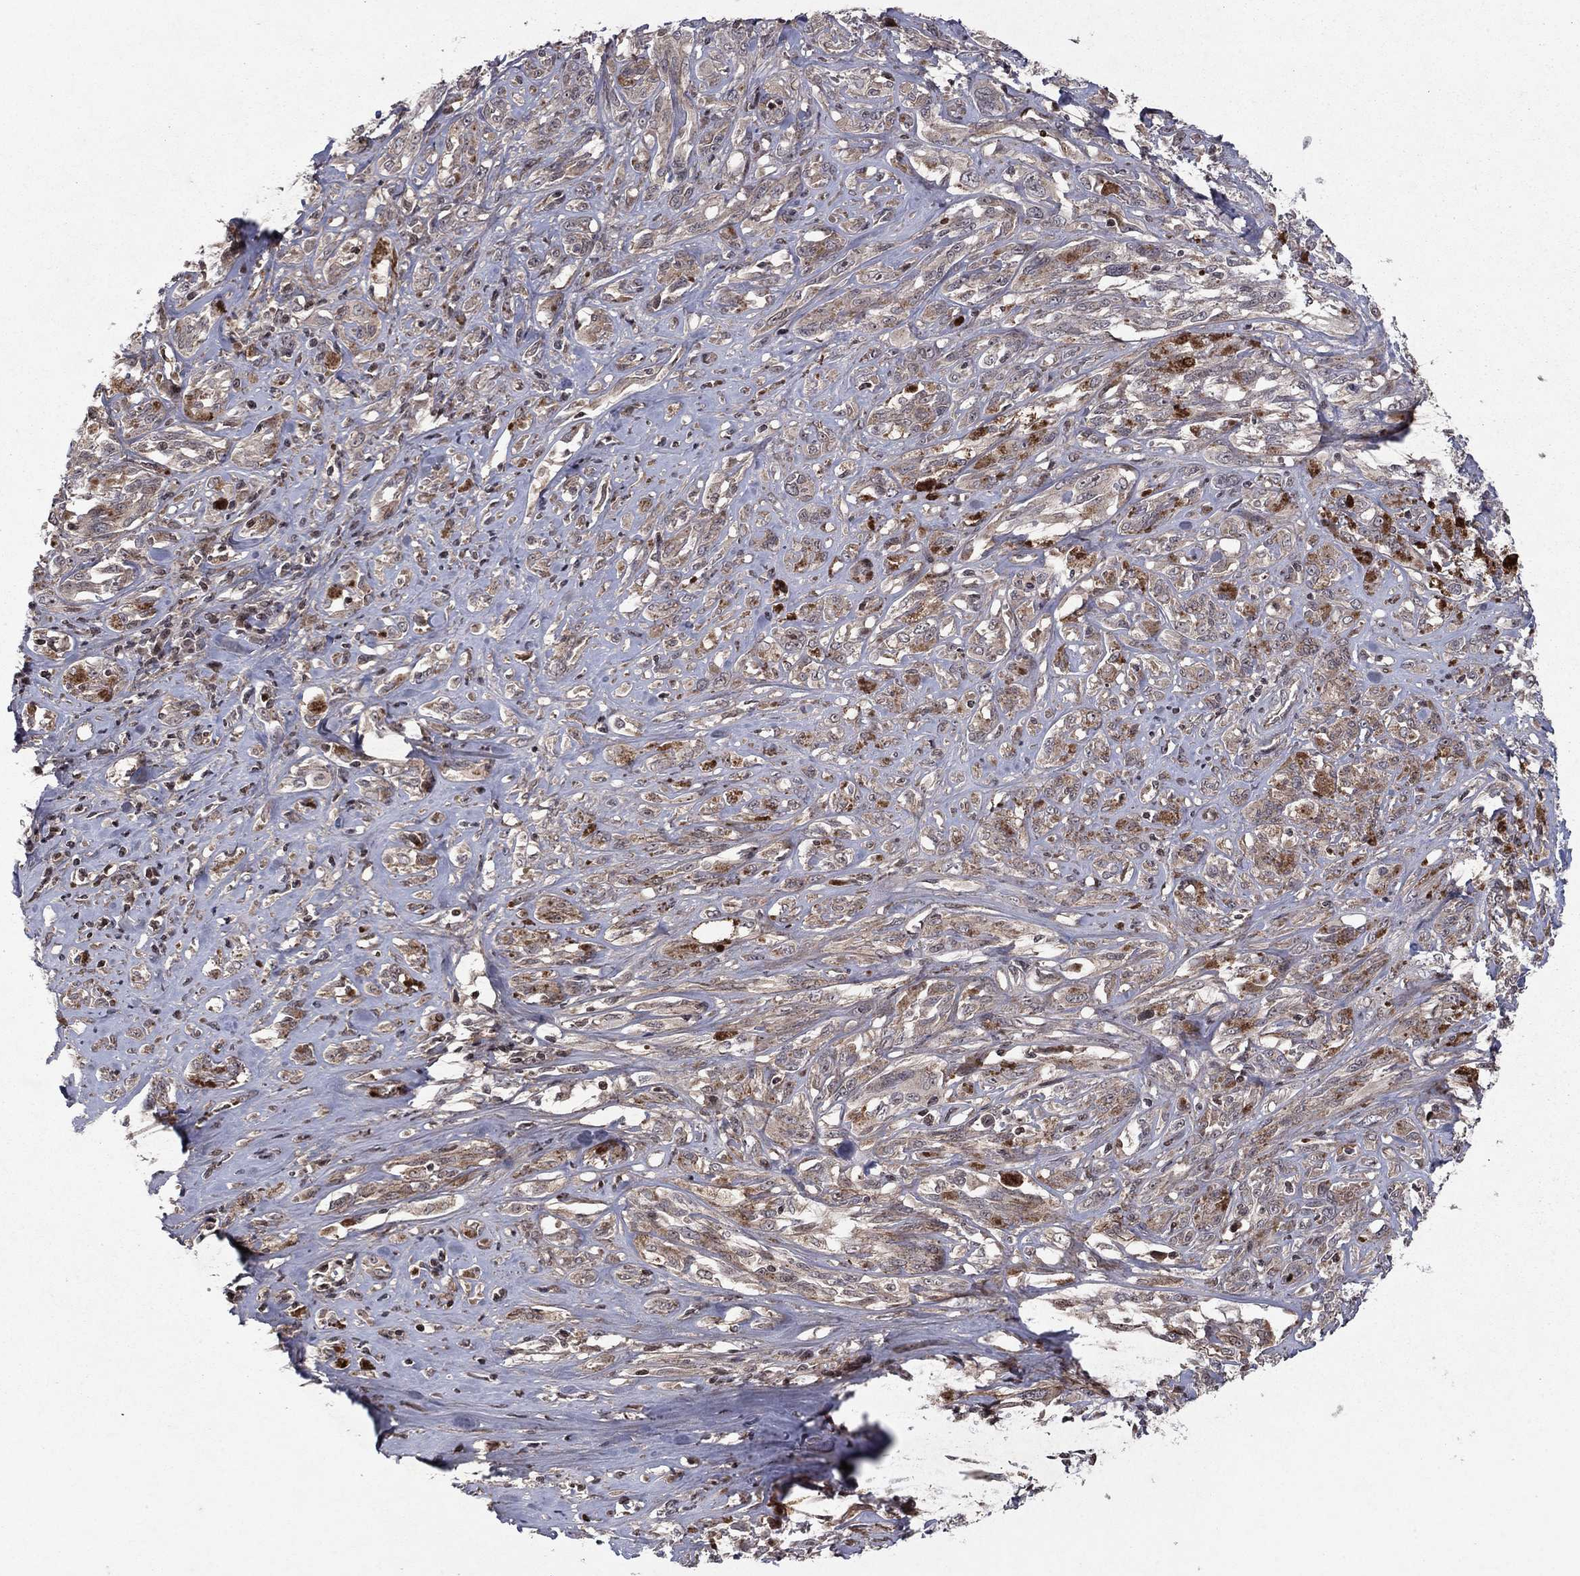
{"staining": {"intensity": "moderate", "quantity": "<25%", "location": "cytoplasmic/membranous"}, "tissue": "melanoma", "cell_type": "Tumor cells", "image_type": "cancer", "snomed": [{"axis": "morphology", "description": "Malignant melanoma, NOS"}, {"axis": "topography", "description": "Skin"}], "caption": "Protein staining by immunohistochemistry exhibits moderate cytoplasmic/membranous positivity in about <25% of tumor cells in malignant melanoma.", "gene": "SORBS1", "patient": {"sex": "female", "age": 91}}